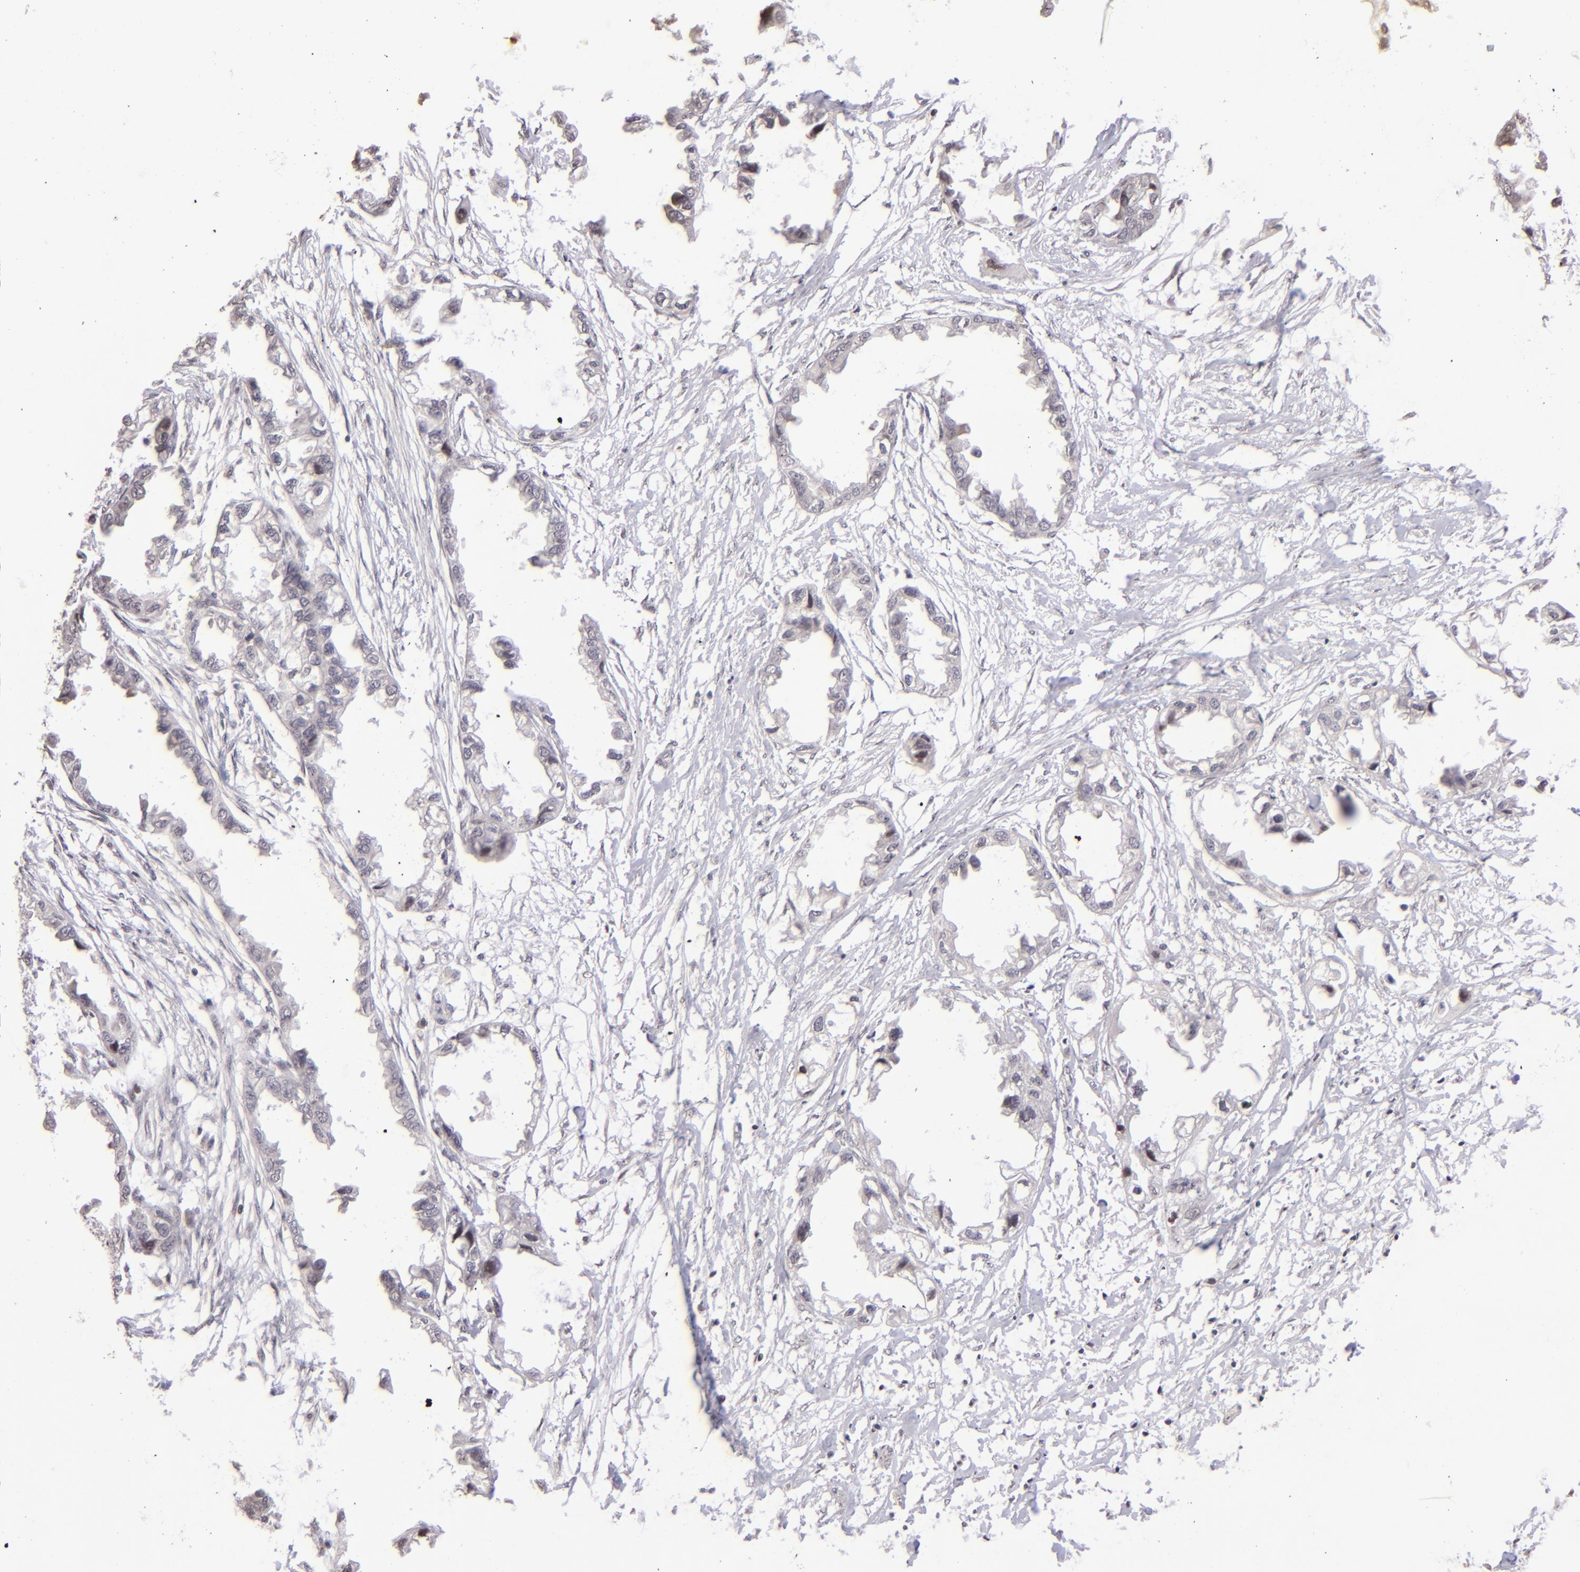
{"staining": {"intensity": "weak", "quantity": "<25%", "location": "nuclear"}, "tissue": "endometrial cancer", "cell_type": "Tumor cells", "image_type": "cancer", "snomed": [{"axis": "morphology", "description": "Adenocarcinoma, NOS"}, {"axis": "topography", "description": "Endometrium"}], "caption": "Immunohistochemical staining of endometrial cancer reveals no significant expression in tumor cells.", "gene": "RARB", "patient": {"sex": "female", "age": 67}}